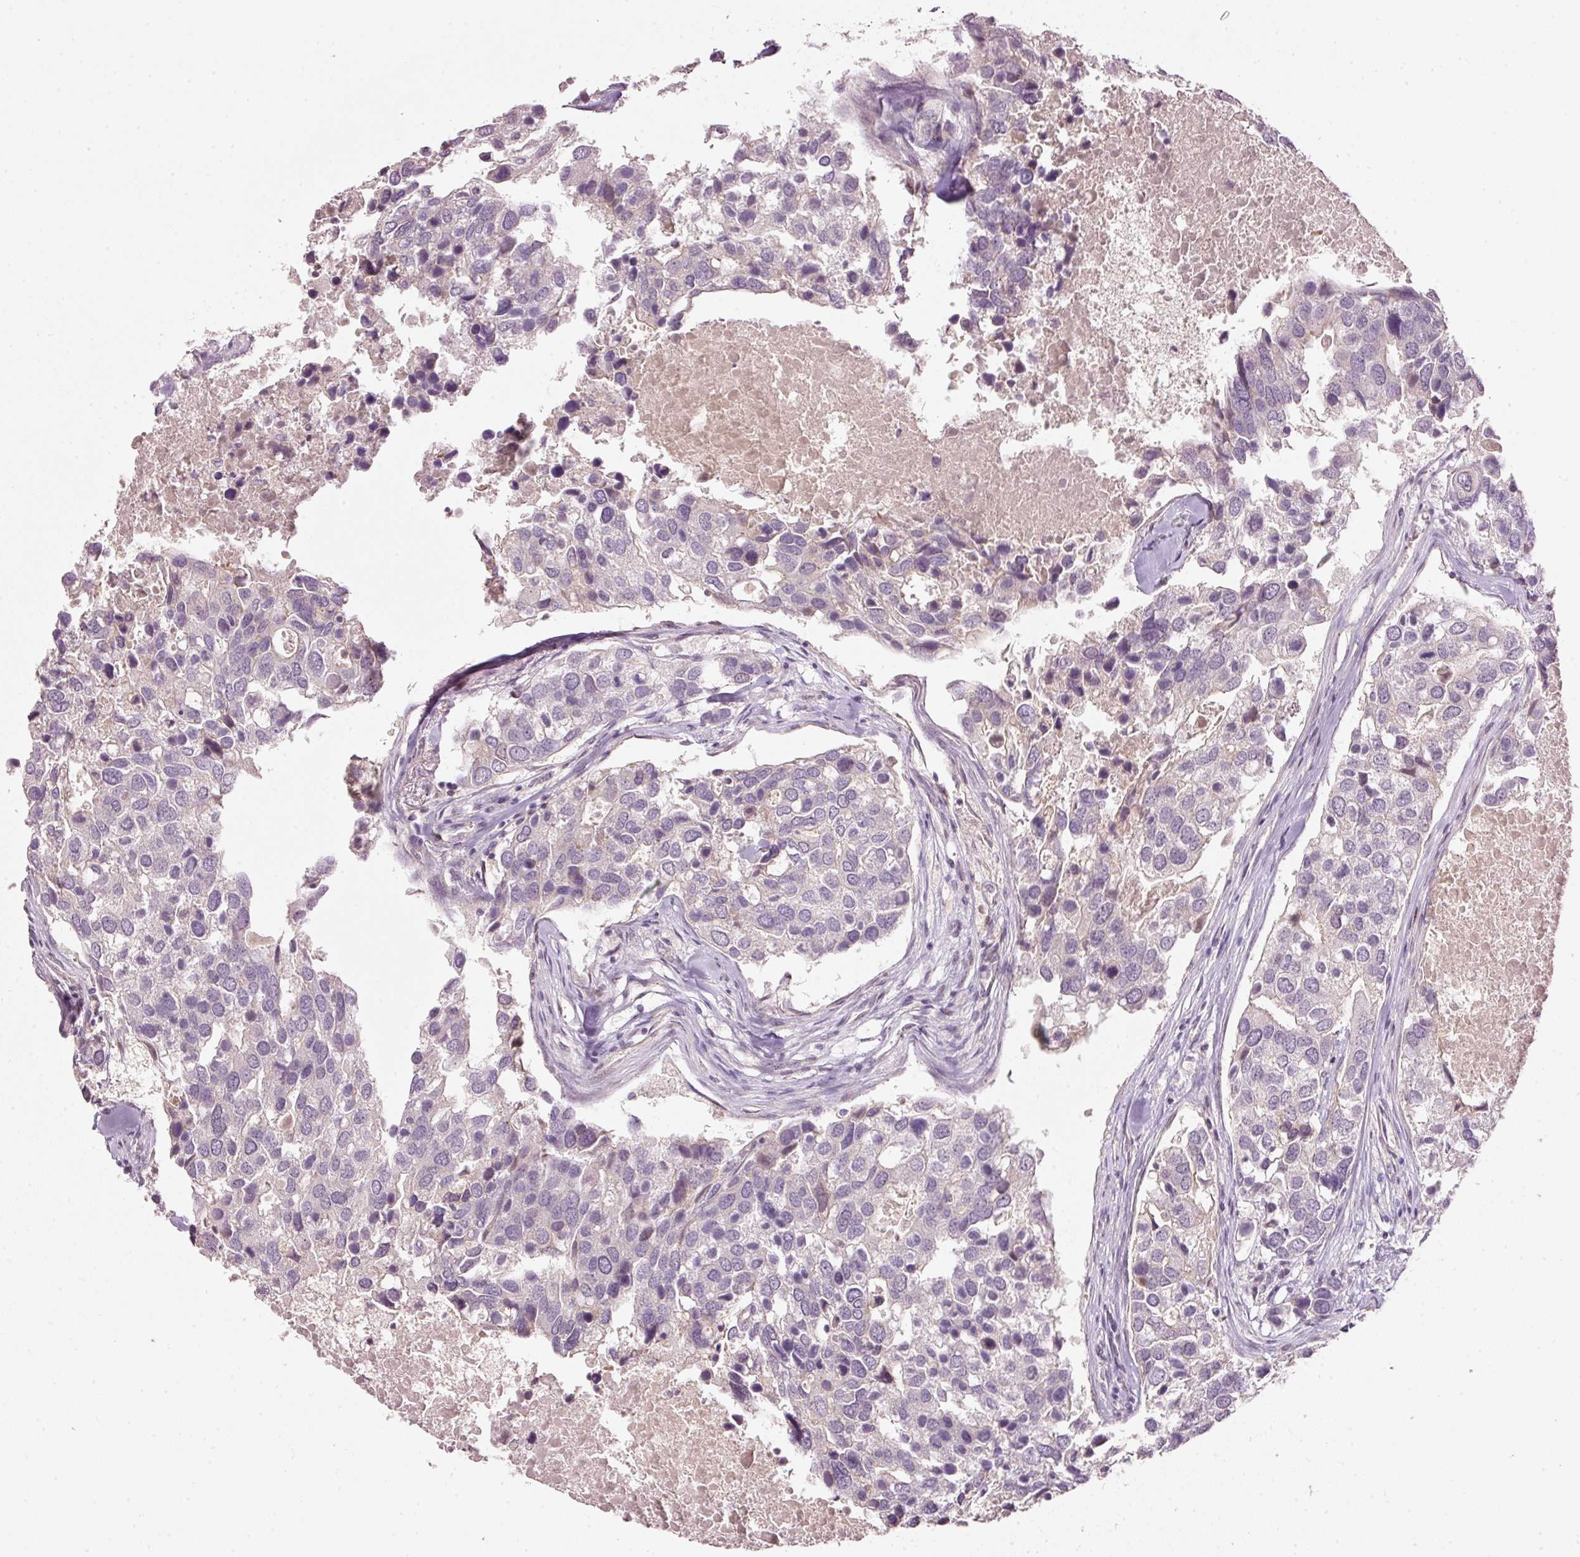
{"staining": {"intensity": "negative", "quantity": "none", "location": "none"}, "tissue": "breast cancer", "cell_type": "Tumor cells", "image_type": "cancer", "snomed": [{"axis": "morphology", "description": "Duct carcinoma"}, {"axis": "topography", "description": "Breast"}], "caption": "Micrograph shows no protein staining in tumor cells of breast cancer (invasive ductal carcinoma) tissue. The staining was performed using DAB (3,3'-diaminobenzidine) to visualize the protein expression in brown, while the nuclei were stained in blue with hematoxylin (Magnification: 20x).", "gene": "TOB2", "patient": {"sex": "female", "age": 83}}